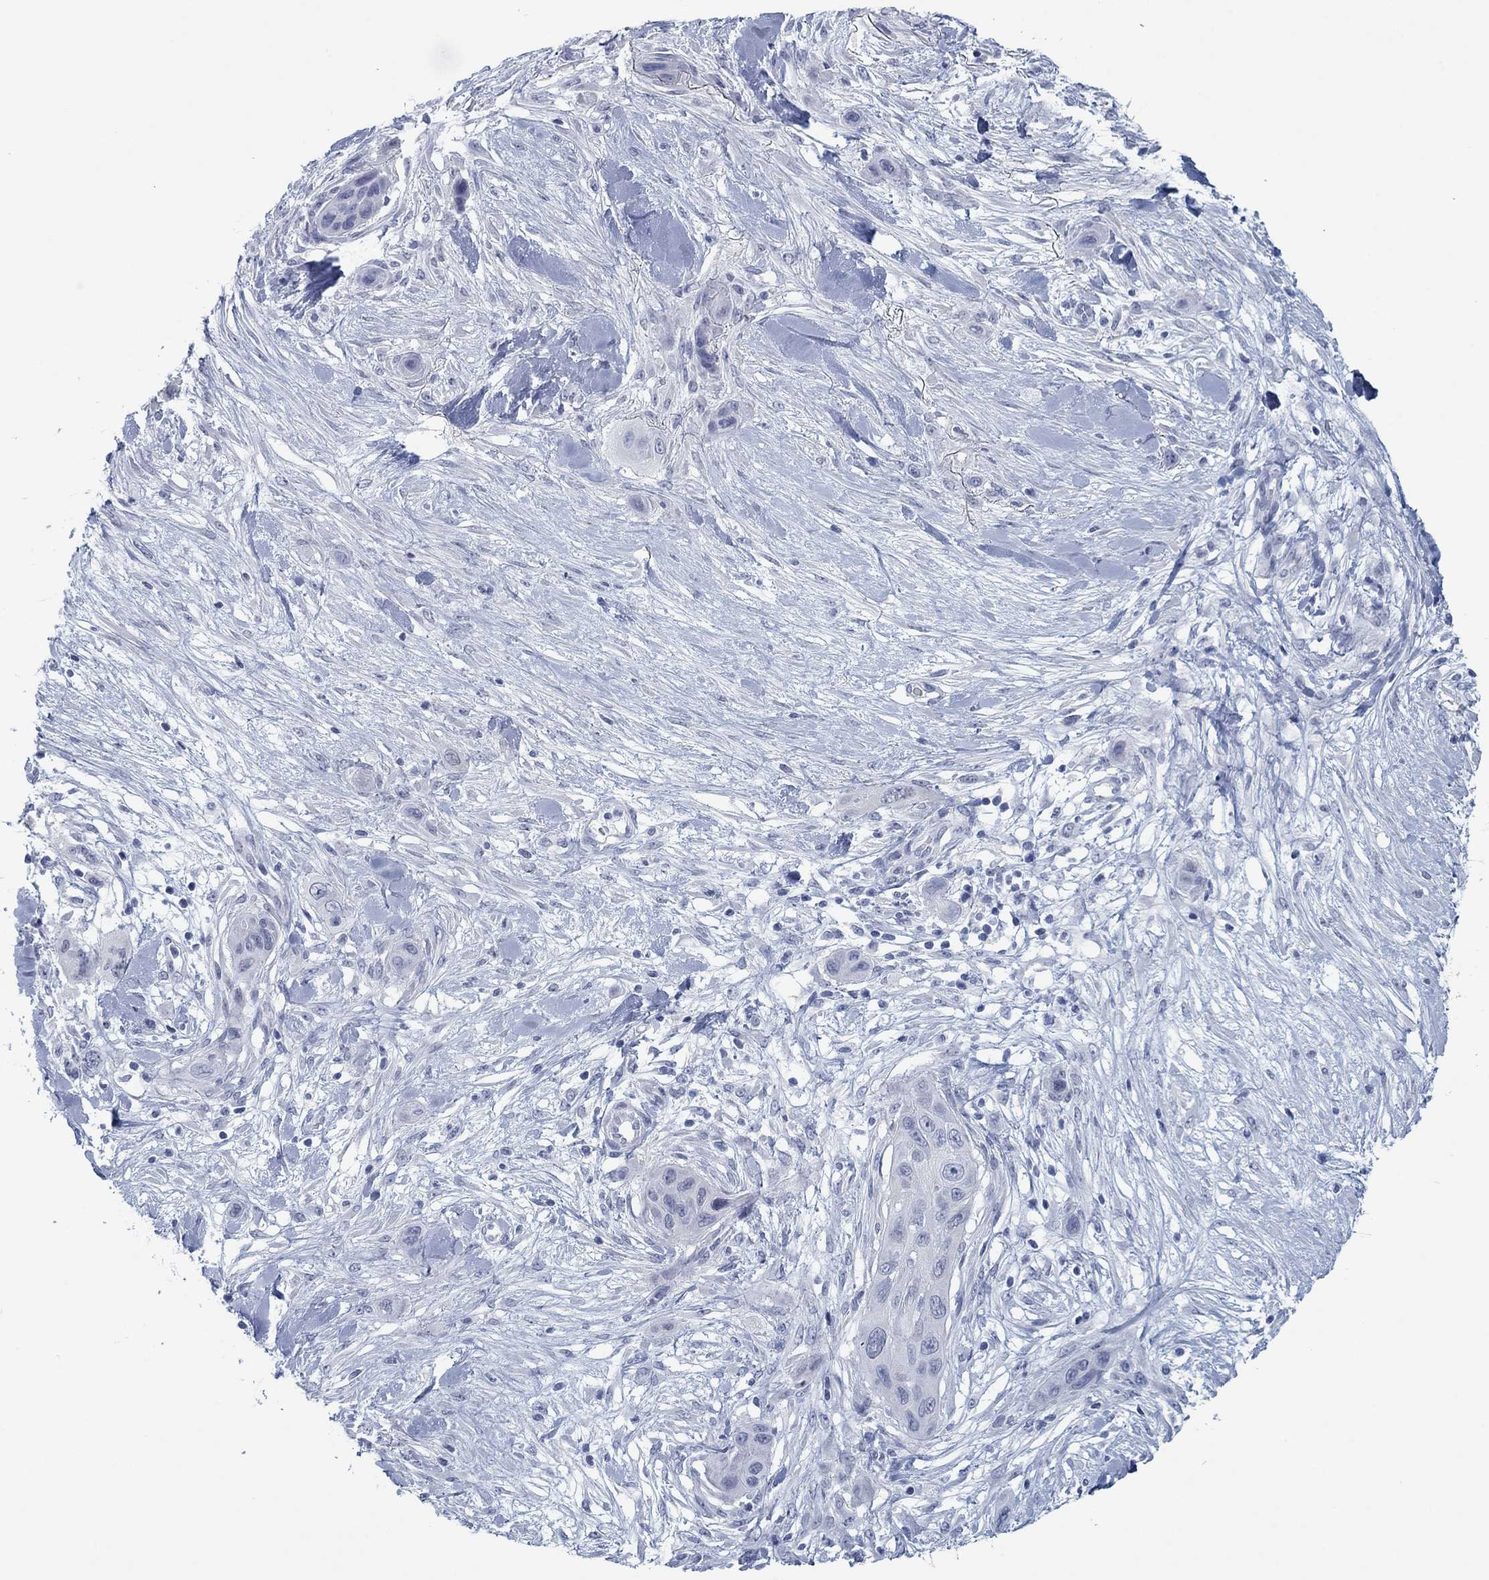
{"staining": {"intensity": "negative", "quantity": "none", "location": "none"}, "tissue": "skin cancer", "cell_type": "Tumor cells", "image_type": "cancer", "snomed": [{"axis": "morphology", "description": "Squamous cell carcinoma, NOS"}, {"axis": "topography", "description": "Skin"}], "caption": "IHC of human skin cancer (squamous cell carcinoma) exhibits no expression in tumor cells.", "gene": "DNAL1", "patient": {"sex": "male", "age": 79}}